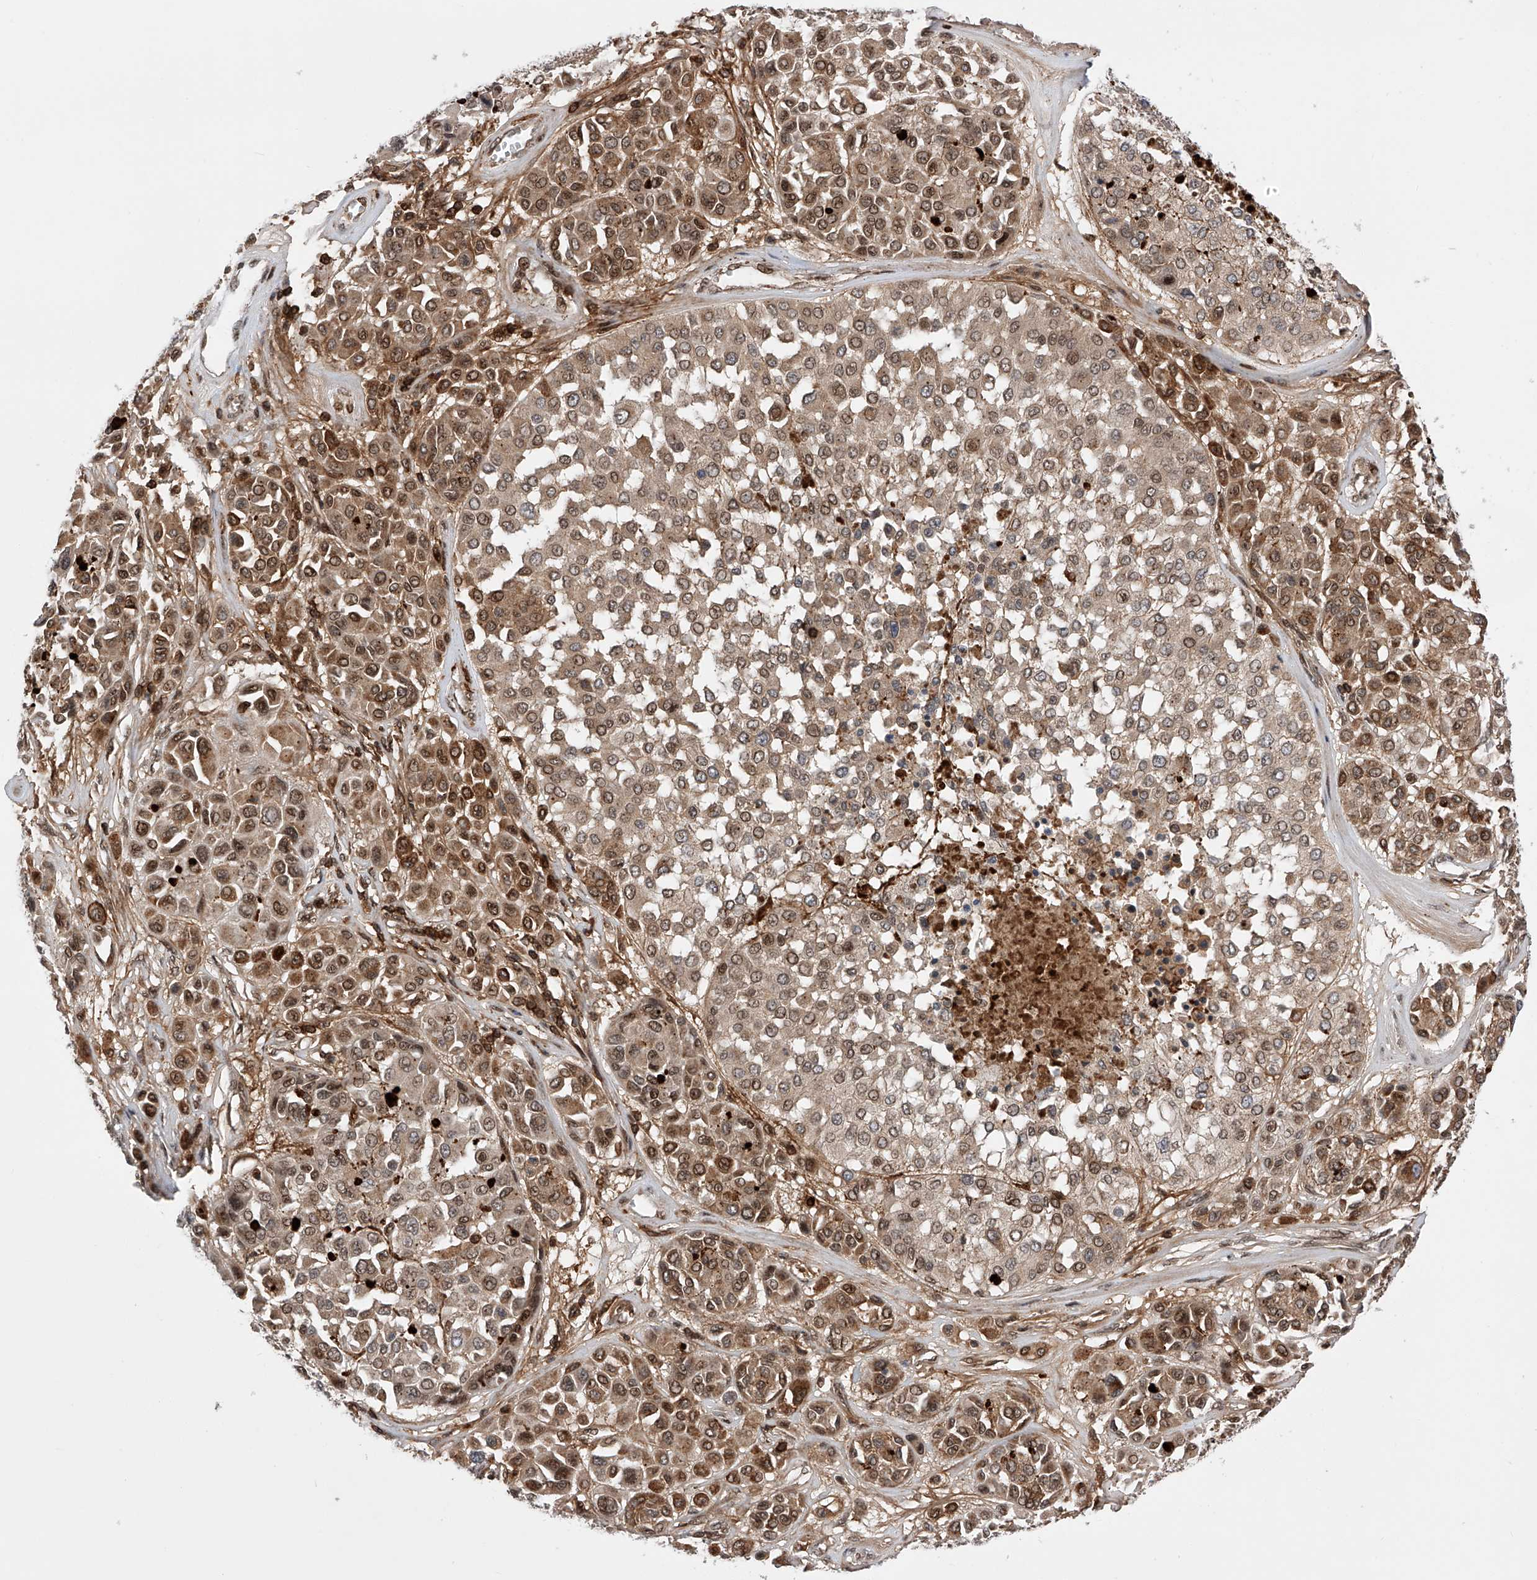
{"staining": {"intensity": "moderate", "quantity": ">75%", "location": "cytoplasmic/membranous,nuclear"}, "tissue": "melanoma", "cell_type": "Tumor cells", "image_type": "cancer", "snomed": [{"axis": "morphology", "description": "Malignant melanoma, Metastatic site"}, {"axis": "topography", "description": "Soft tissue"}], "caption": "Immunohistochemical staining of melanoma displays medium levels of moderate cytoplasmic/membranous and nuclear positivity in about >75% of tumor cells.", "gene": "ZNF280D", "patient": {"sex": "male", "age": 41}}